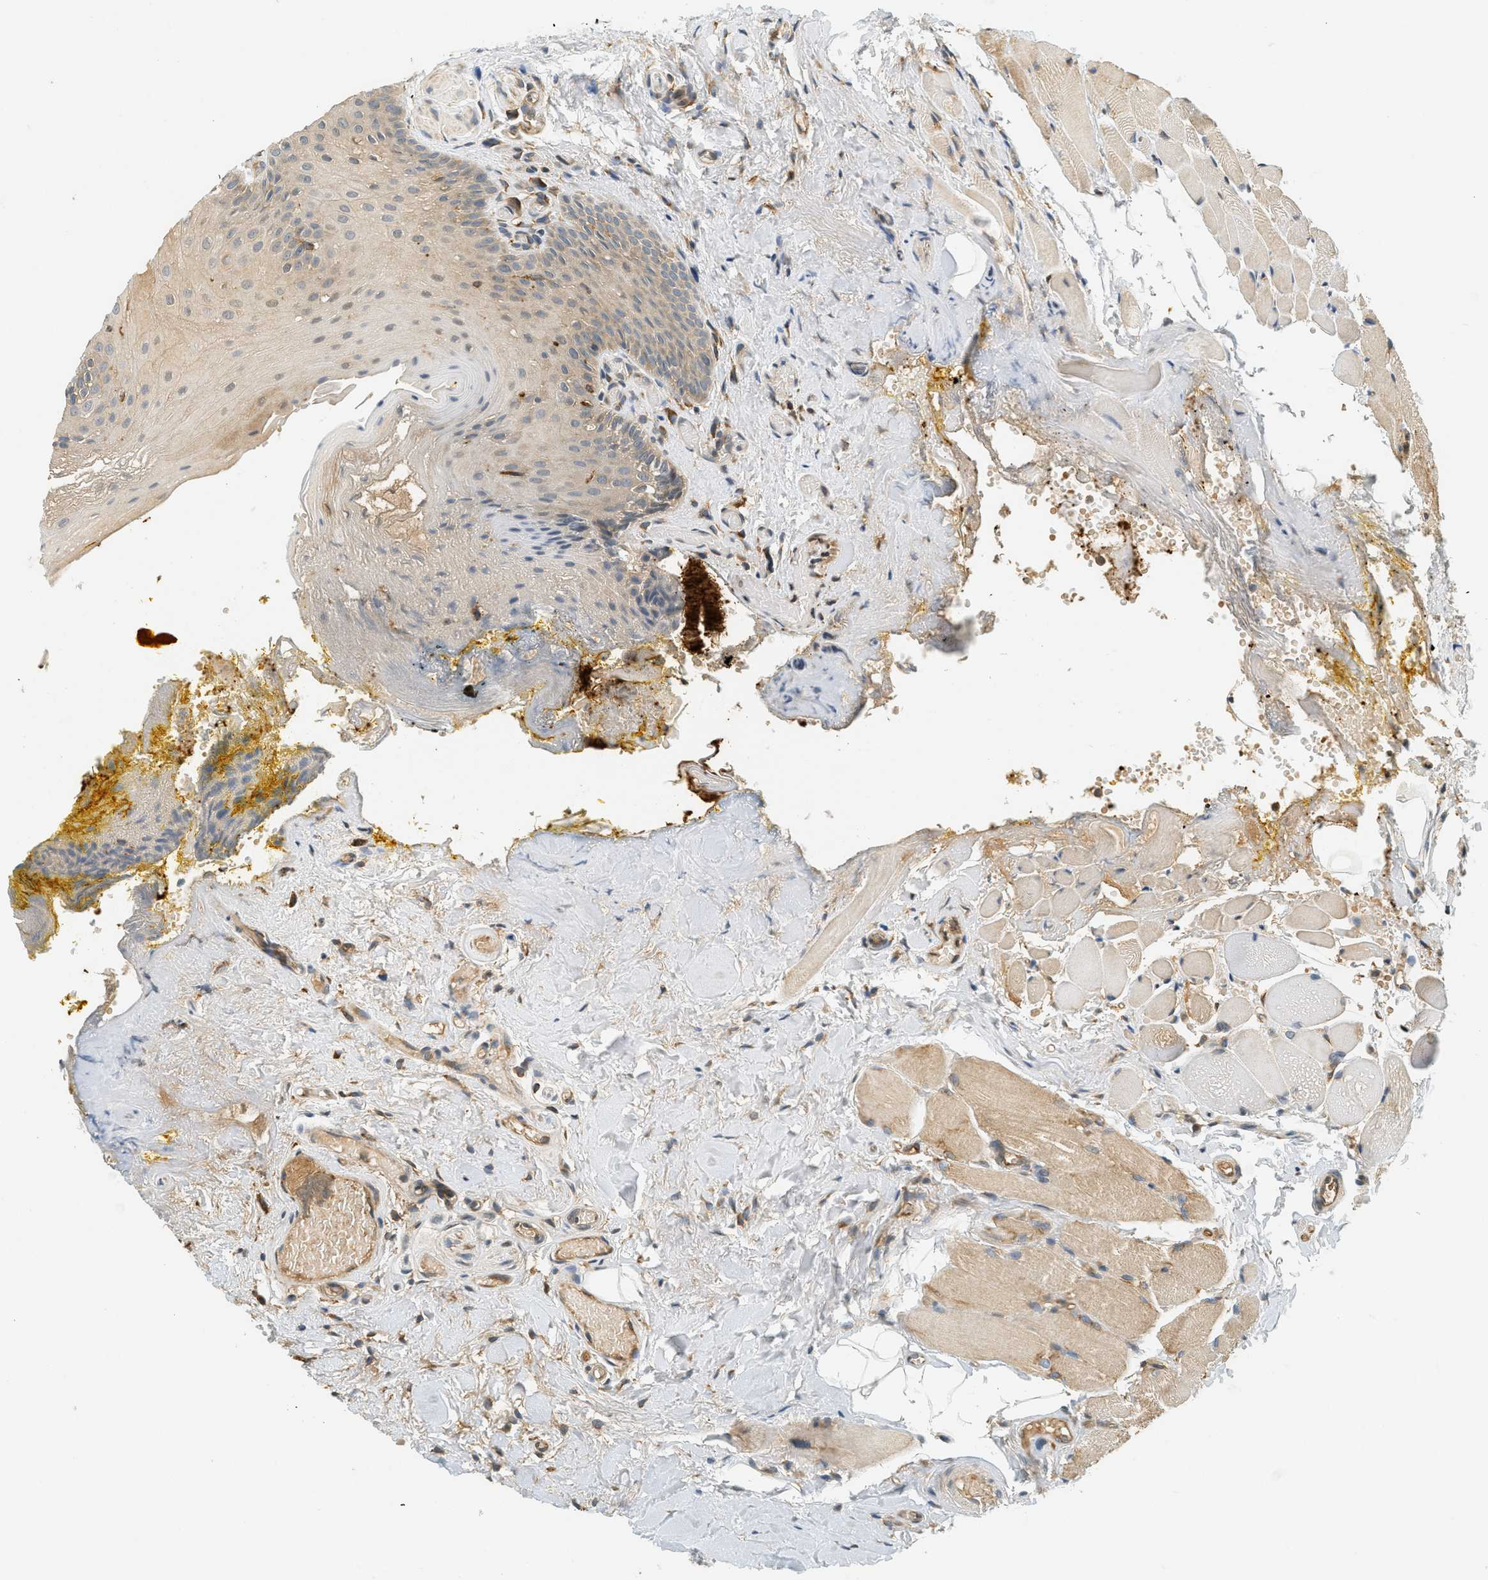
{"staining": {"intensity": "weak", "quantity": "25%-75%", "location": "cytoplasmic/membranous"}, "tissue": "oral mucosa", "cell_type": "Squamous epithelial cells", "image_type": "normal", "snomed": [{"axis": "morphology", "description": "Normal tissue, NOS"}, {"axis": "topography", "description": "Oral tissue"}], "caption": "Oral mucosa stained with DAB immunohistochemistry reveals low levels of weak cytoplasmic/membranous expression in approximately 25%-75% of squamous epithelial cells.", "gene": "PDK1", "patient": {"sex": "male", "age": 54}}